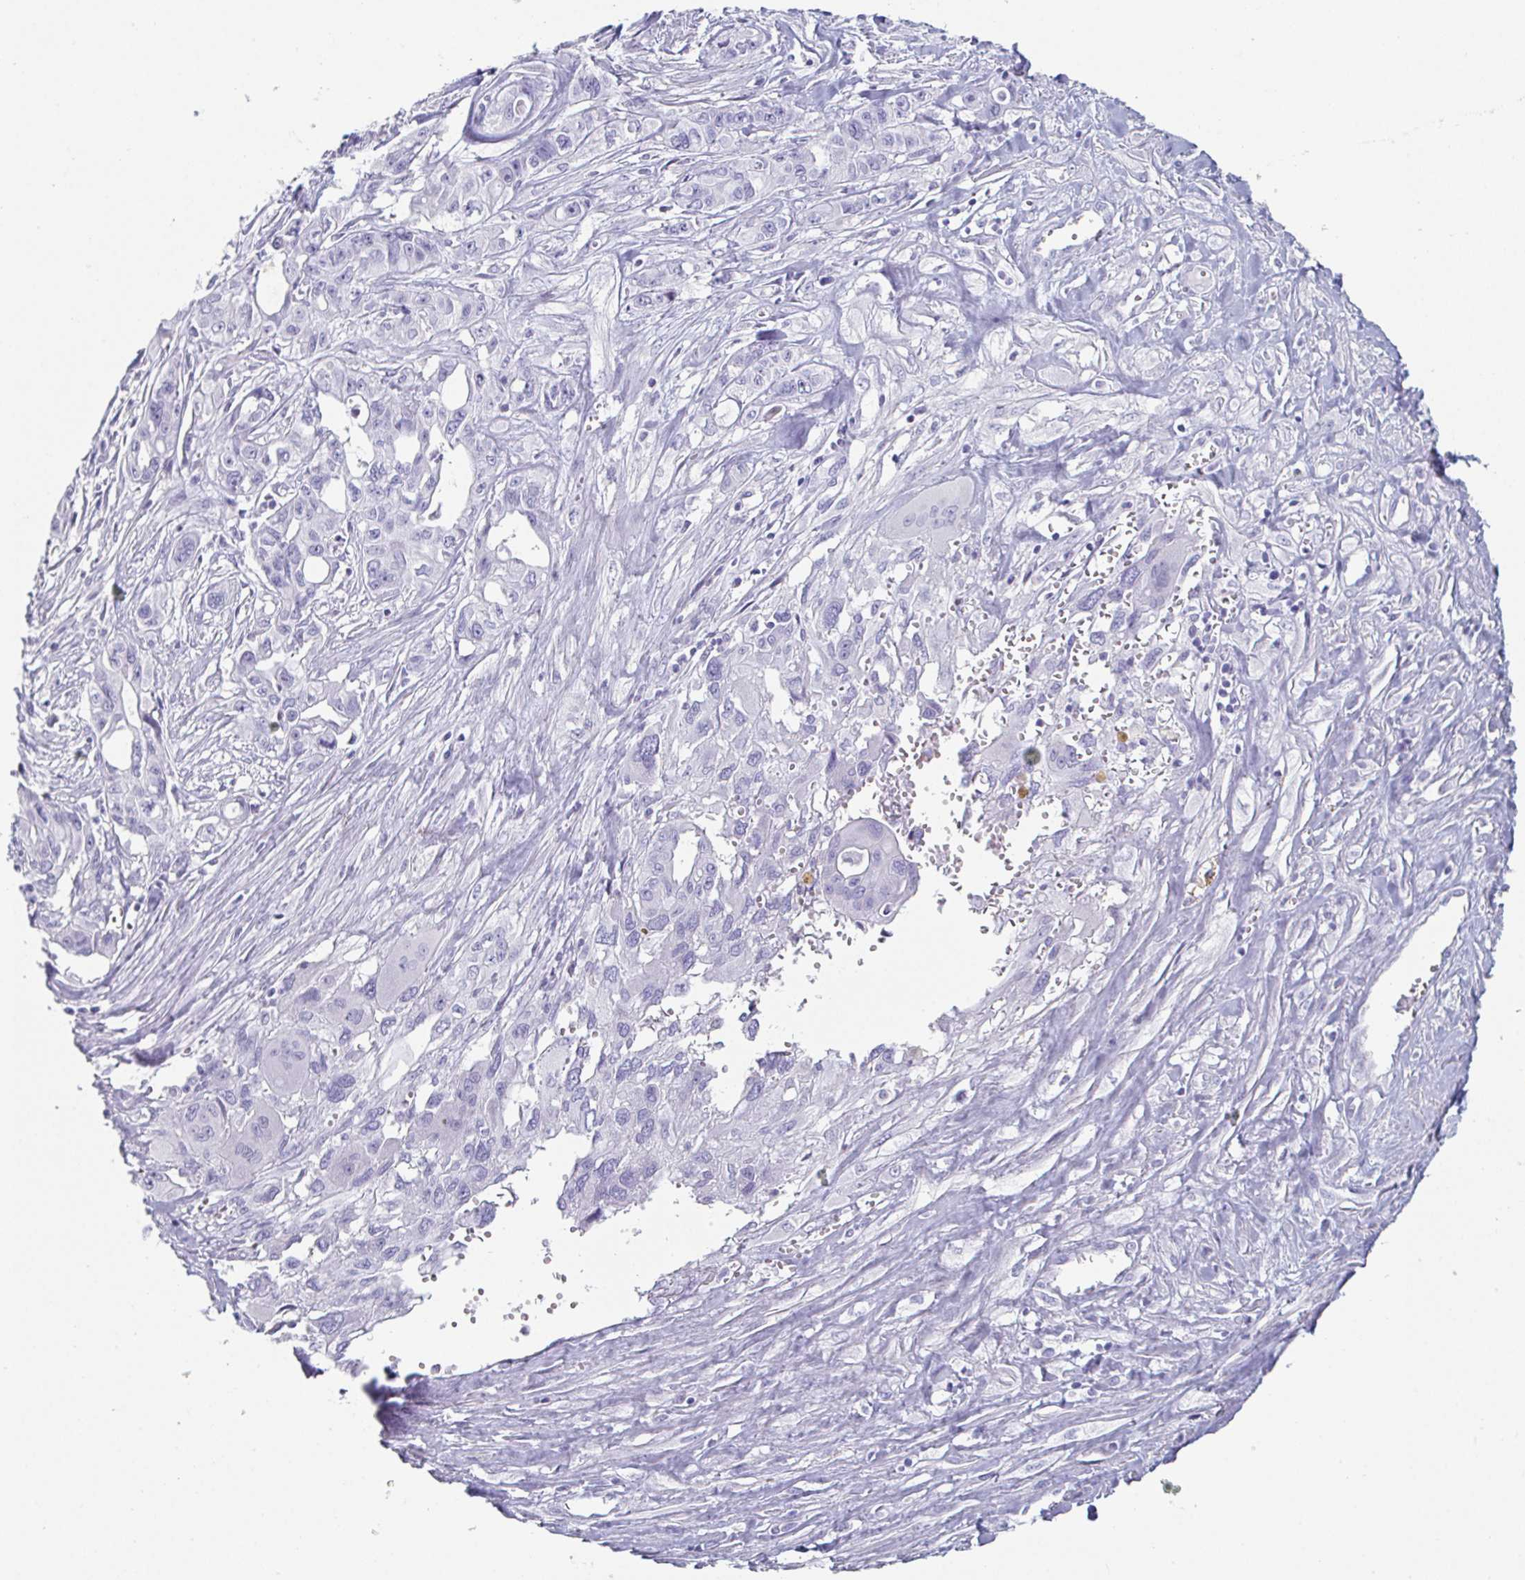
{"staining": {"intensity": "negative", "quantity": "none", "location": "none"}, "tissue": "pancreatic cancer", "cell_type": "Tumor cells", "image_type": "cancer", "snomed": [{"axis": "morphology", "description": "Adenocarcinoma, NOS"}, {"axis": "topography", "description": "Pancreas"}], "caption": "Tumor cells show no significant expression in pancreatic adenocarcinoma.", "gene": "CREG2", "patient": {"sex": "female", "age": 47}}